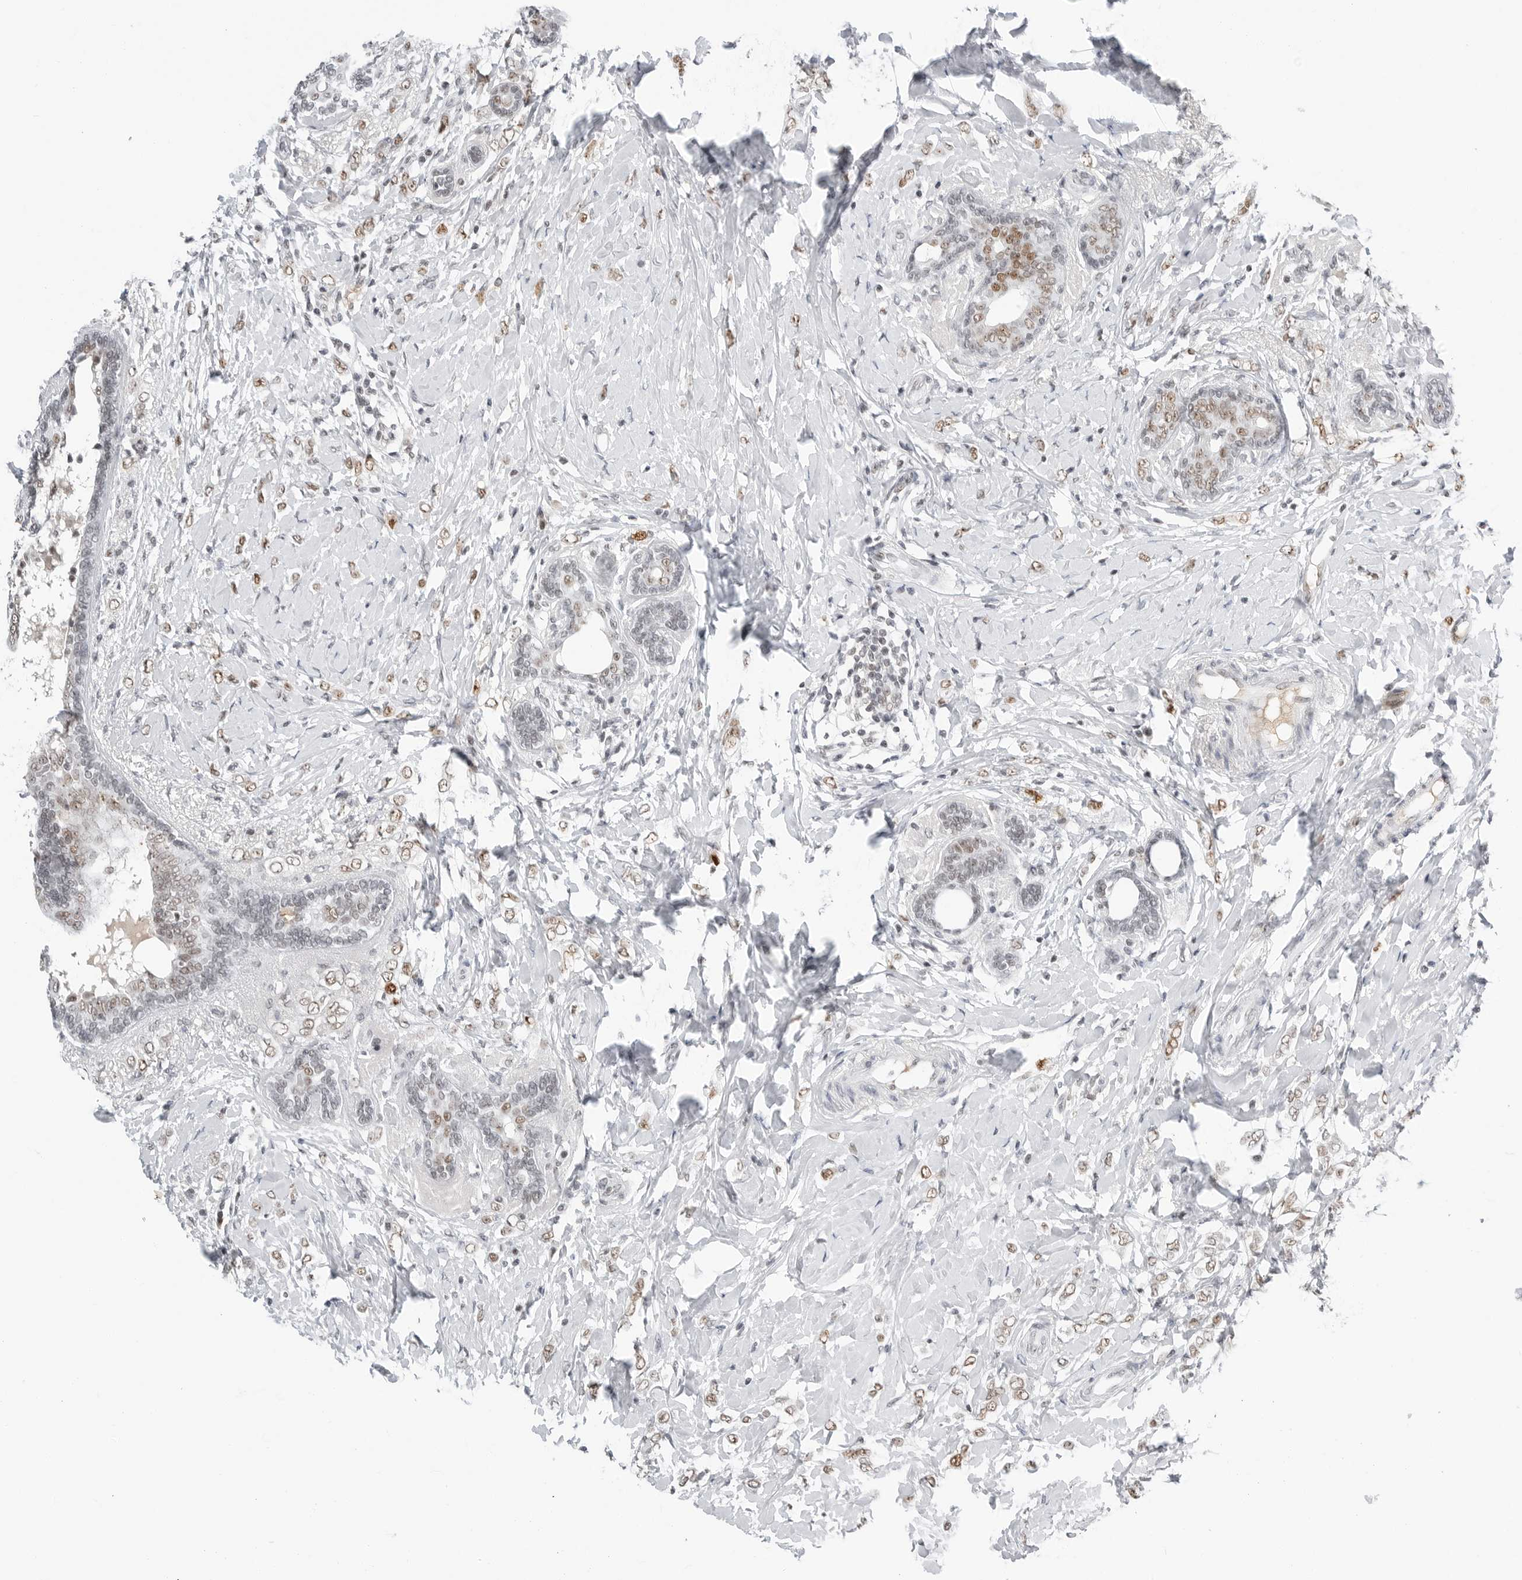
{"staining": {"intensity": "moderate", "quantity": ">75%", "location": "nuclear"}, "tissue": "breast cancer", "cell_type": "Tumor cells", "image_type": "cancer", "snomed": [{"axis": "morphology", "description": "Normal tissue, NOS"}, {"axis": "morphology", "description": "Lobular carcinoma"}, {"axis": "topography", "description": "Breast"}], "caption": "Tumor cells reveal medium levels of moderate nuclear positivity in approximately >75% of cells in breast cancer (lobular carcinoma).", "gene": "WRAP53", "patient": {"sex": "female", "age": 47}}